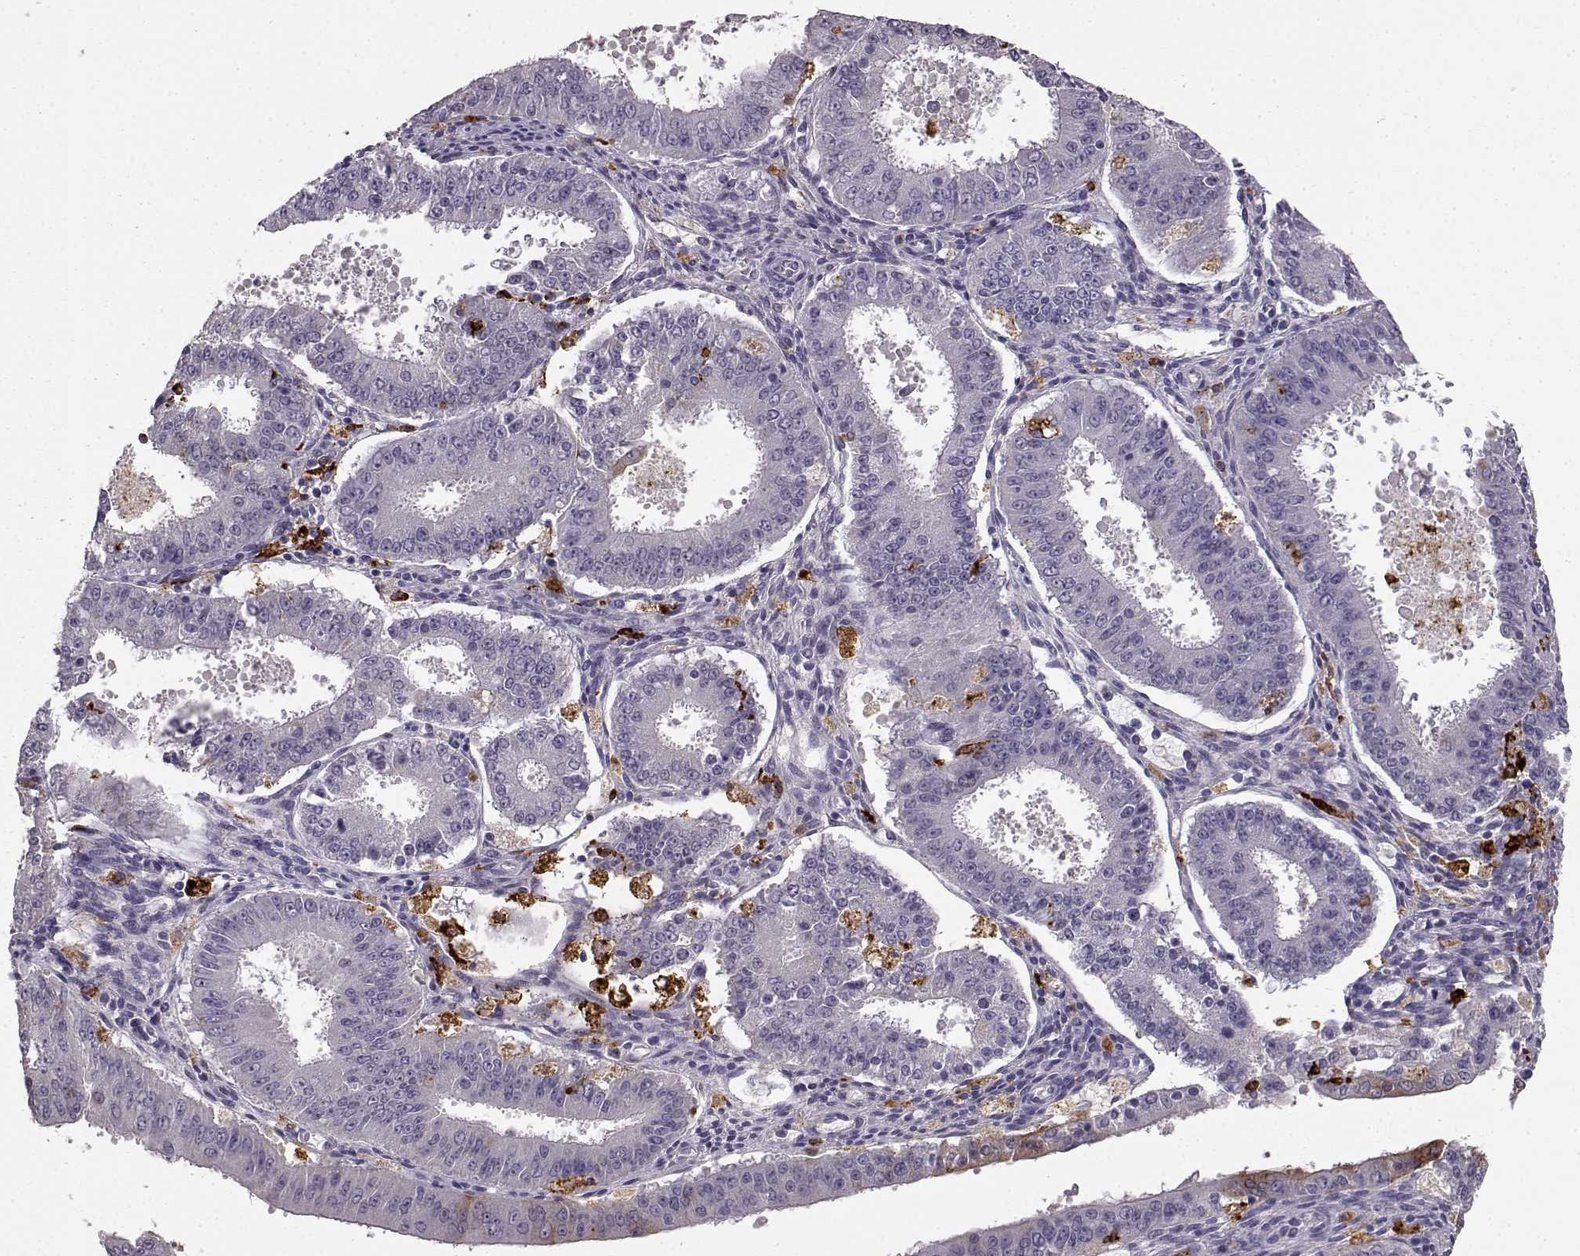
{"staining": {"intensity": "negative", "quantity": "none", "location": "none"}, "tissue": "ovarian cancer", "cell_type": "Tumor cells", "image_type": "cancer", "snomed": [{"axis": "morphology", "description": "Carcinoma, endometroid"}, {"axis": "topography", "description": "Ovary"}], "caption": "This is an immunohistochemistry image of ovarian cancer (endometroid carcinoma). There is no staining in tumor cells.", "gene": "CCNF", "patient": {"sex": "female", "age": 42}}